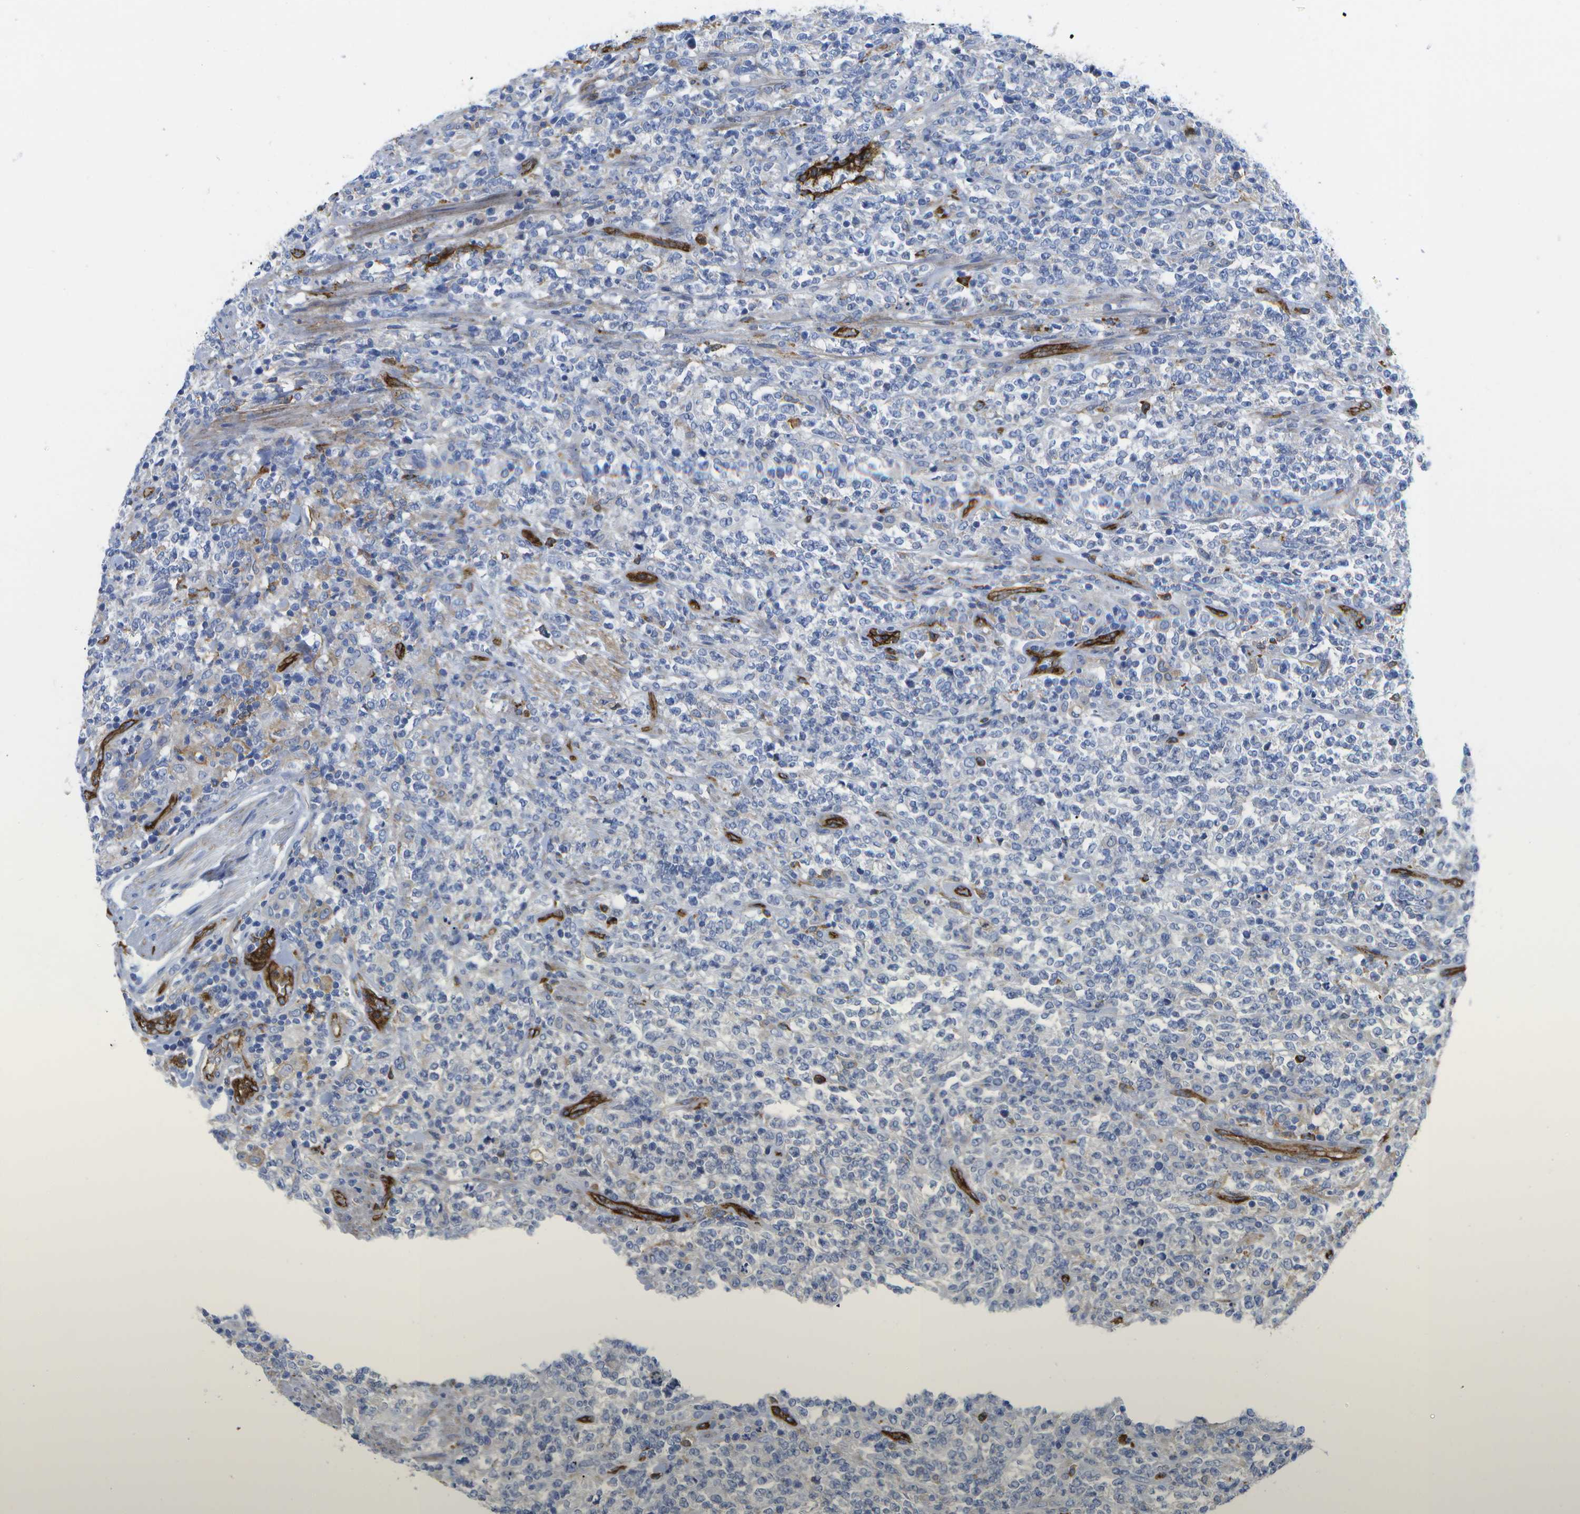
{"staining": {"intensity": "negative", "quantity": "none", "location": "none"}, "tissue": "lymphoma", "cell_type": "Tumor cells", "image_type": "cancer", "snomed": [{"axis": "morphology", "description": "Malignant lymphoma, non-Hodgkin's type, High grade"}, {"axis": "topography", "description": "Soft tissue"}], "caption": "The immunohistochemistry (IHC) image has no significant staining in tumor cells of malignant lymphoma, non-Hodgkin's type (high-grade) tissue.", "gene": "DYSF", "patient": {"sex": "male", "age": 18}}